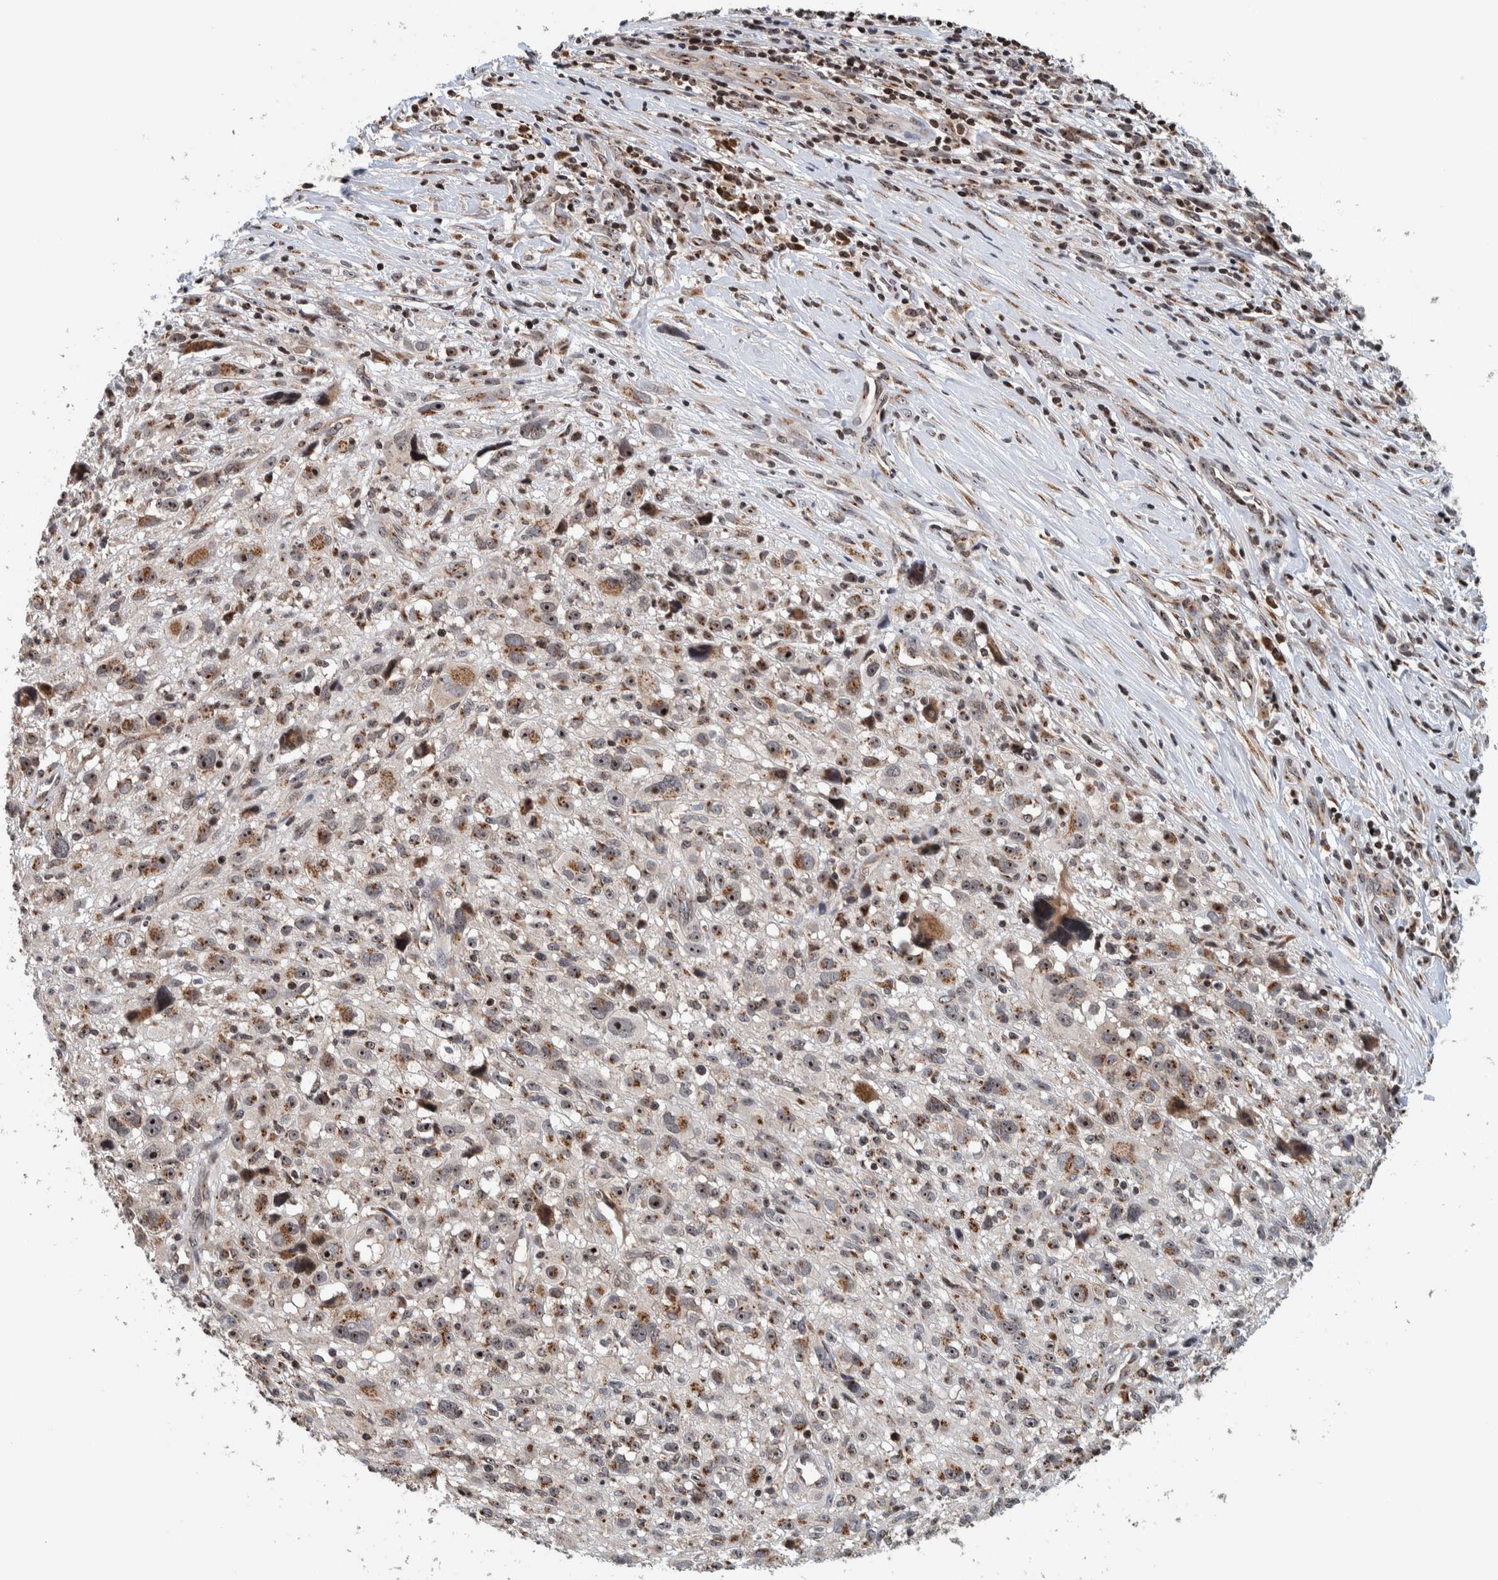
{"staining": {"intensity": "weak", "quantity": "25%-75%", "location": "cytoplasmic/membranous,nuclear"}, "tissue": "melanoma", "cell_type": "Tumor cells", "image_type": "cancer", "snomed": [{"axis": "morphology", "description": "Malignant melanoma, NOS"}, {"axis": "topography", "description": "Skin"}], "caption": "Immunohistochemistry (DAB) staining of human malignant melanoma displays weak cytoplasmic/membranous and nuclear protein staining in about 25%-75% of tumor cells.", "gene": "CCDC182", "patient": {"sex": "female", "age": 55}}